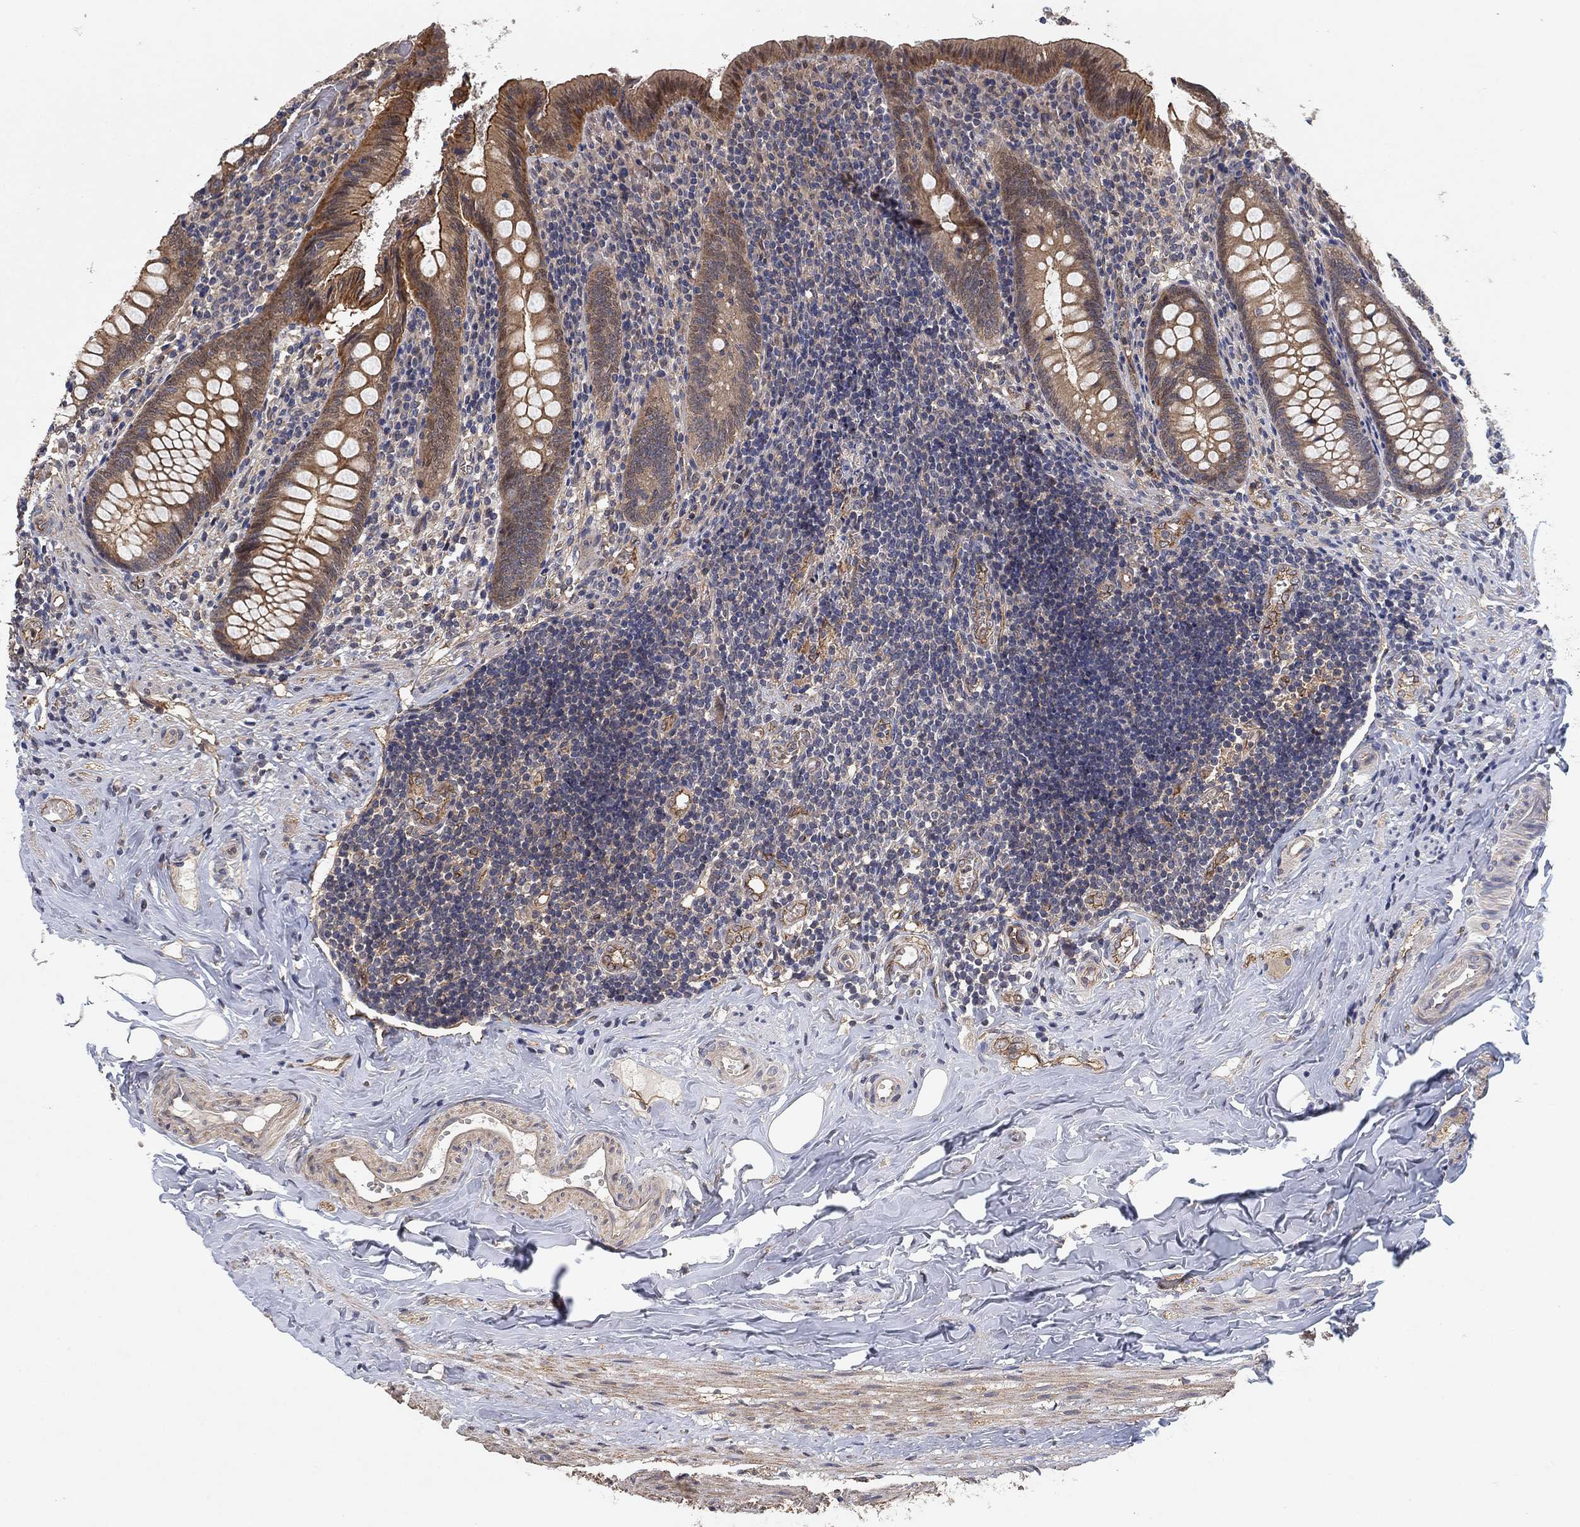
{"staining": {"intensity": "moderate", "quantity": "25%-75%", "location": "cytoplasmic/membranous"}, "tissue": "appendix", "cell_type": "Glandular cells", "image_type": "normal", "snomed": [{"axis": "morphology", "description": "Normal tissue, NOS"}, {"axis": "topography", "description": "Appendix"}], "caption": "An IHC photomicrograph of normal tissue is shown. Protein staining in brown highlights moderate cytoplasmic/membranous positivity in appendix within glandular cells. The staining is performed using DAB (3,3'-diaminobenzidine) brown chromogen to label protein expression. The nuclei are counter-stained blue using hematoxylin.", "gene": "MCUR1", "patient": {"sex": "female", "age": 23}}